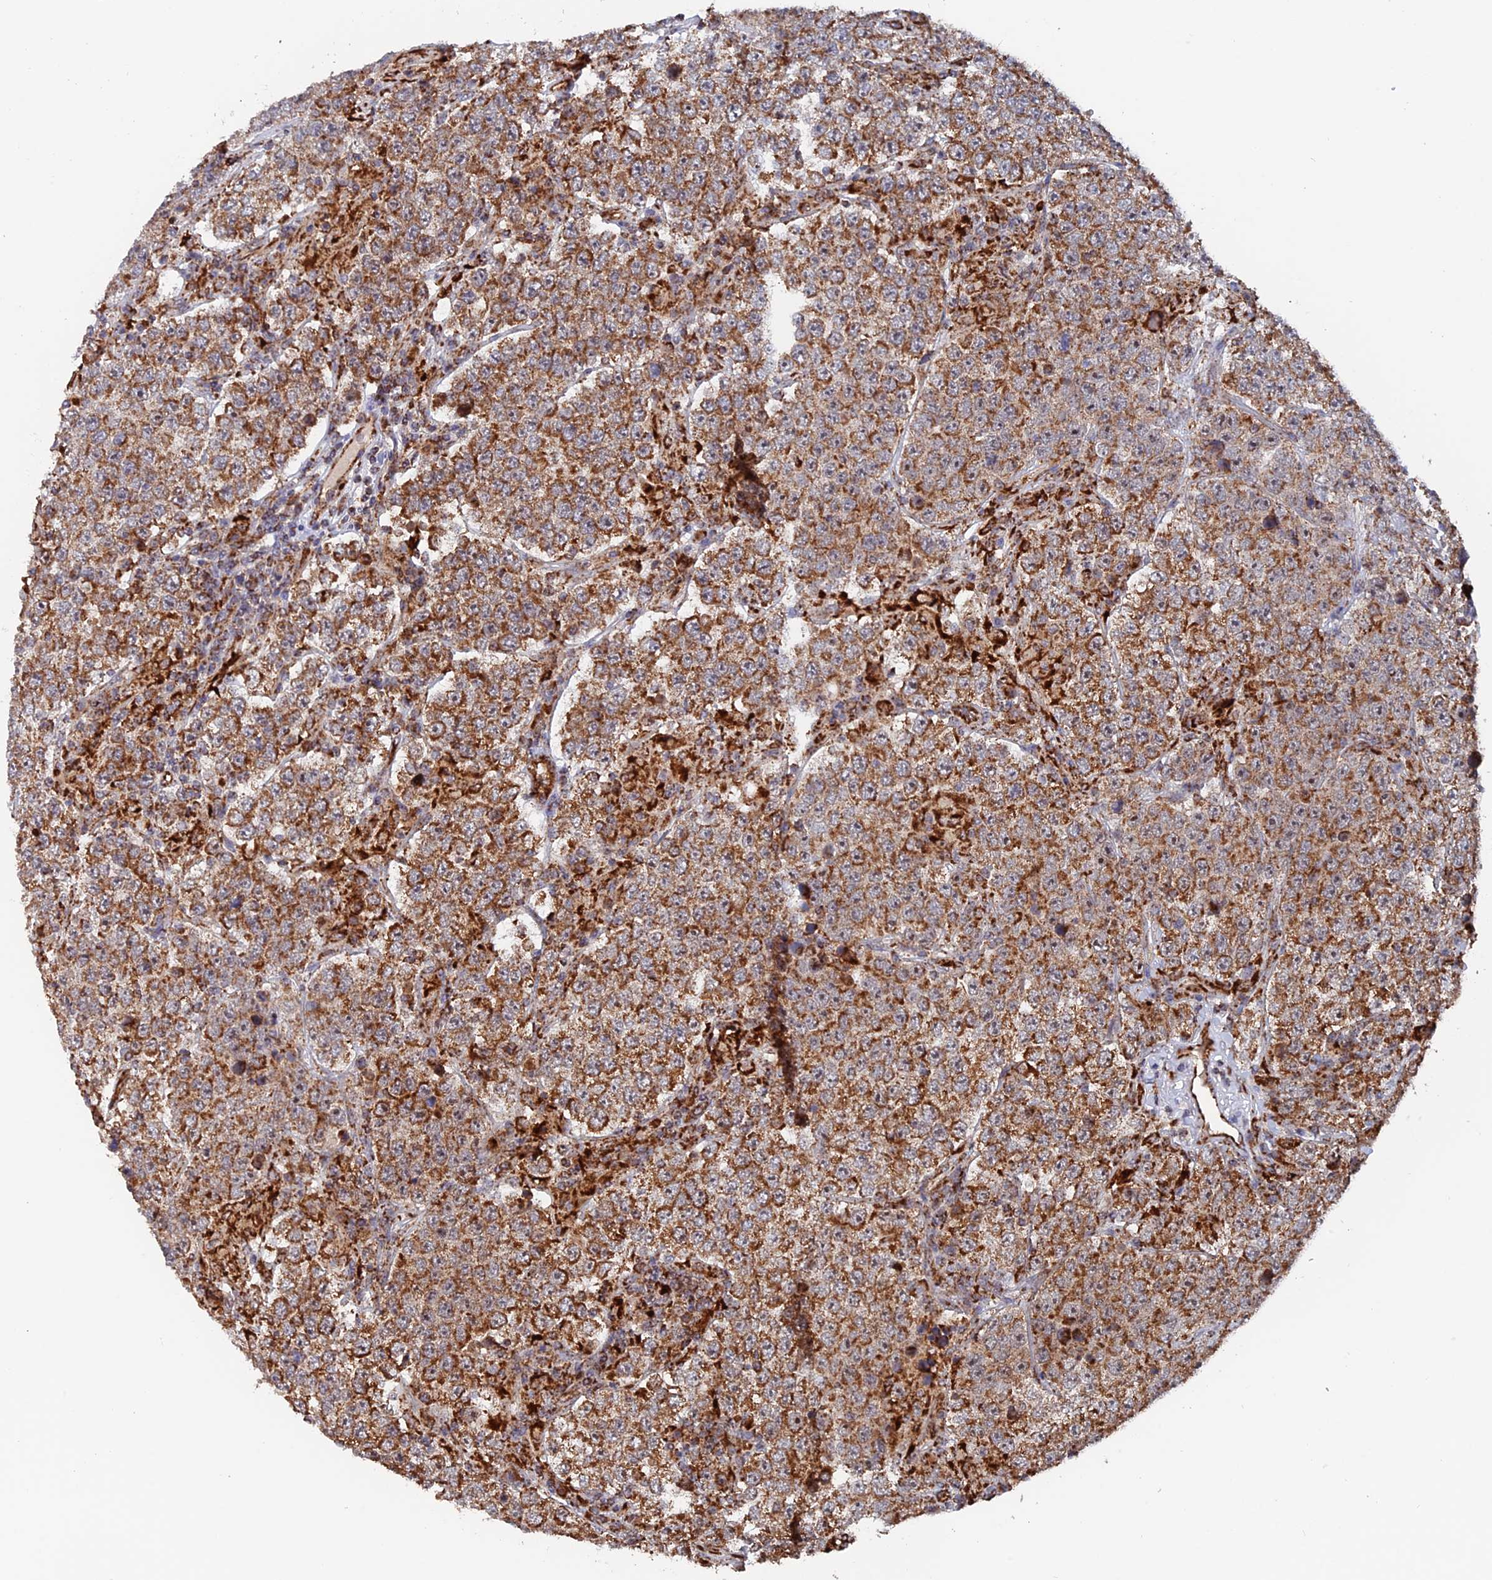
{"staining": {"intensity": "moderate", "quantity": ">75%", "location": "cytoplasmic/membranous"}, "tissue": "testis cancer", "cell_type": "Tumor cells", "image_type": "cancer", "snomed": [{"axis": "morphology", "description": "Normal tissue, NOS"}, {"axis": "morphology", "description": "Urothelial carcinoma, High grade"}, {"axis": "morphology", "description": "Seminoma, NOS"}, {"axis": "morphology", "description": "Carcinoma, Embryonal, NOS"}, {"axis": "topography", "description": "Urinary bladder"}, {"axis": "topography", "description": "Testis"}], "caption": "IHC photomicrograph of human embryonal carcinoma (testis) stained for a protein (brown), which displays medium levels of moderate cytoplasmic/membranous positivity in approximately >75% of tumor cells.", "gene": "DTYMK", "patient": {"sex": "male", "age": 41}}